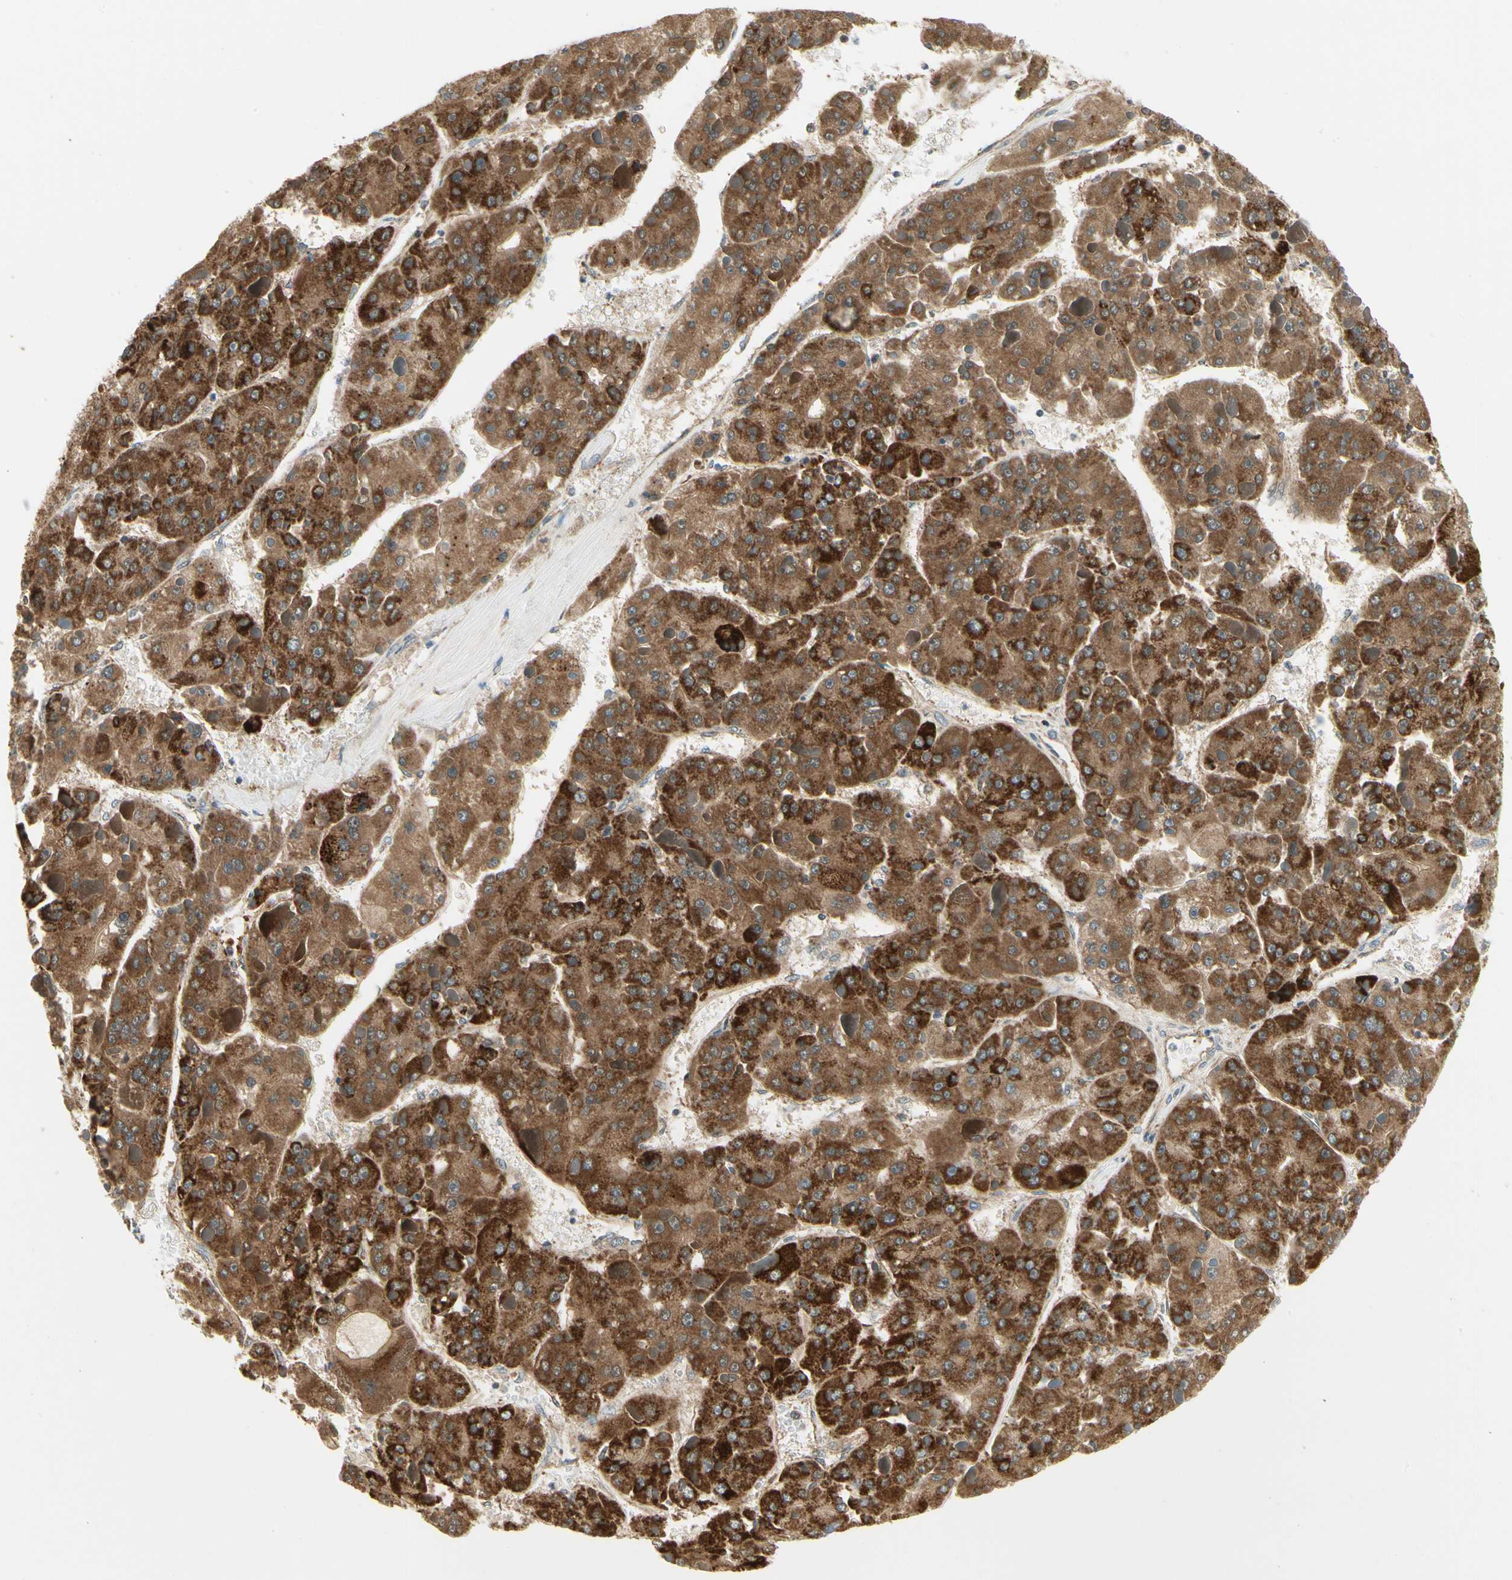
{"staining": {"intensity": "strong", "quantity": ">75%", "location": "cytoplasmic/membranous"}, "tissue": "liver cancer", "cell_type": "Tumor cells", "image_type": "cancer", "snomed": [{"axis": "morphology", "description": "Carcinoma, Hepatocellular, NOS"}, {"axis": "topography", "description": "Liver"}], "caption": "Liver cancer (hepatocellular carcinoma) tissue shows strong cytoplasmic/membranous positivity in approximately >75% of tumor cells, visualized by immunohistochemistry.", "gene": "EPHB3", "patient": {"sex": "female", "age": 73}}